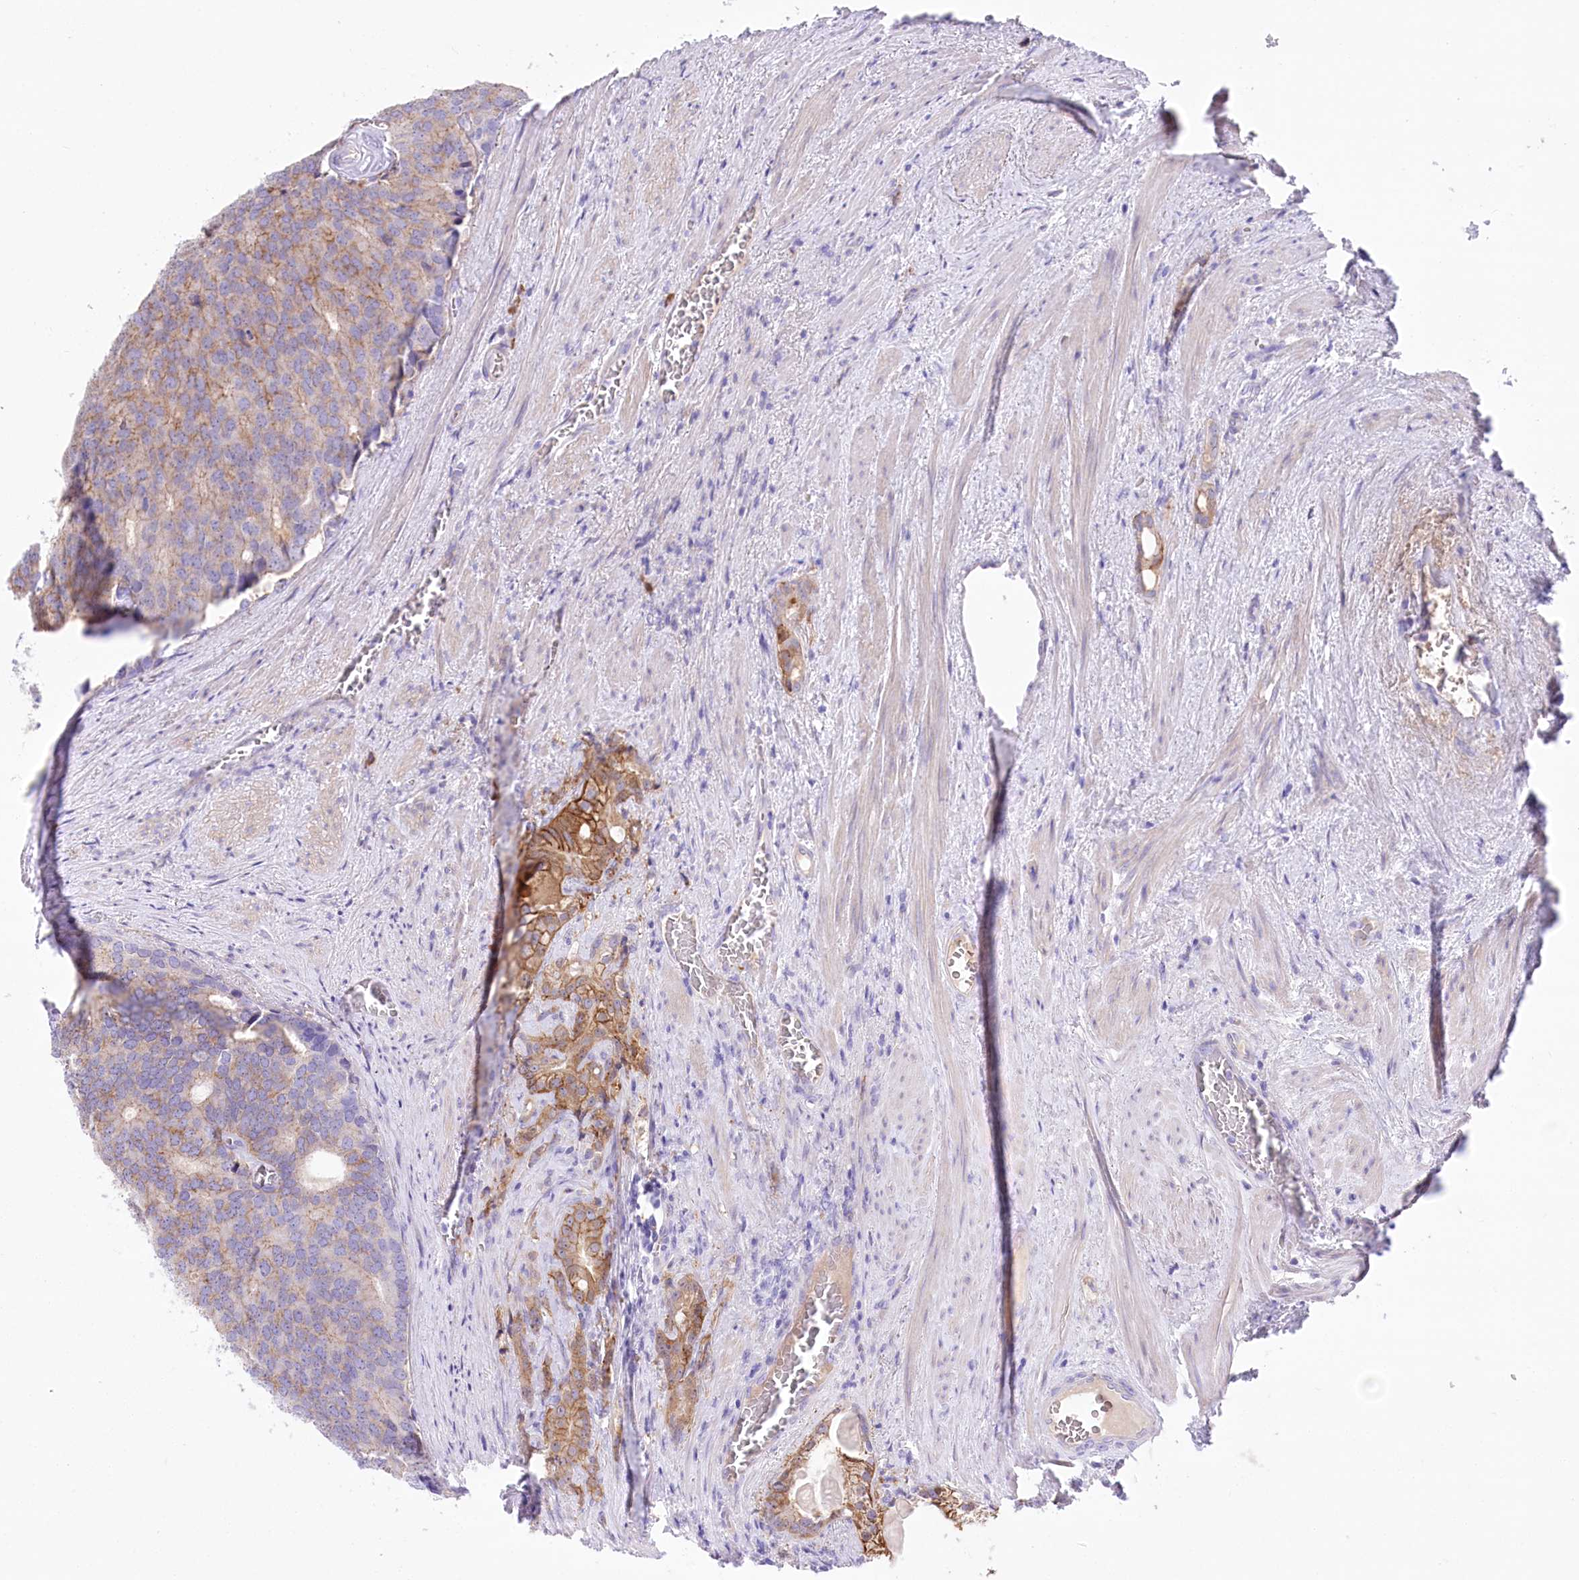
{"staining": {"intensity": "moderate", "quantity": "<25%", "location": "cytoplasmic/membranous"}, "tissue": "prostate cancer", "cell_type": "Tumor cells", "image_type": "cancer", "snomed": [{"axis": "morphology", "description": "Adenocarcinoma, Low grade"}, {"axis": "topography", "description": "Prostate"}], "caption": "Immunohistochemical staining of adenocarcinoma (low-grade) (prostate) demonstrates low levels of moderate cytoplasmic/membranous protein staining in approximately <25% of tumor cells.", "gene": "CEP164", "patient": {"sex": "male", "age": 71}}